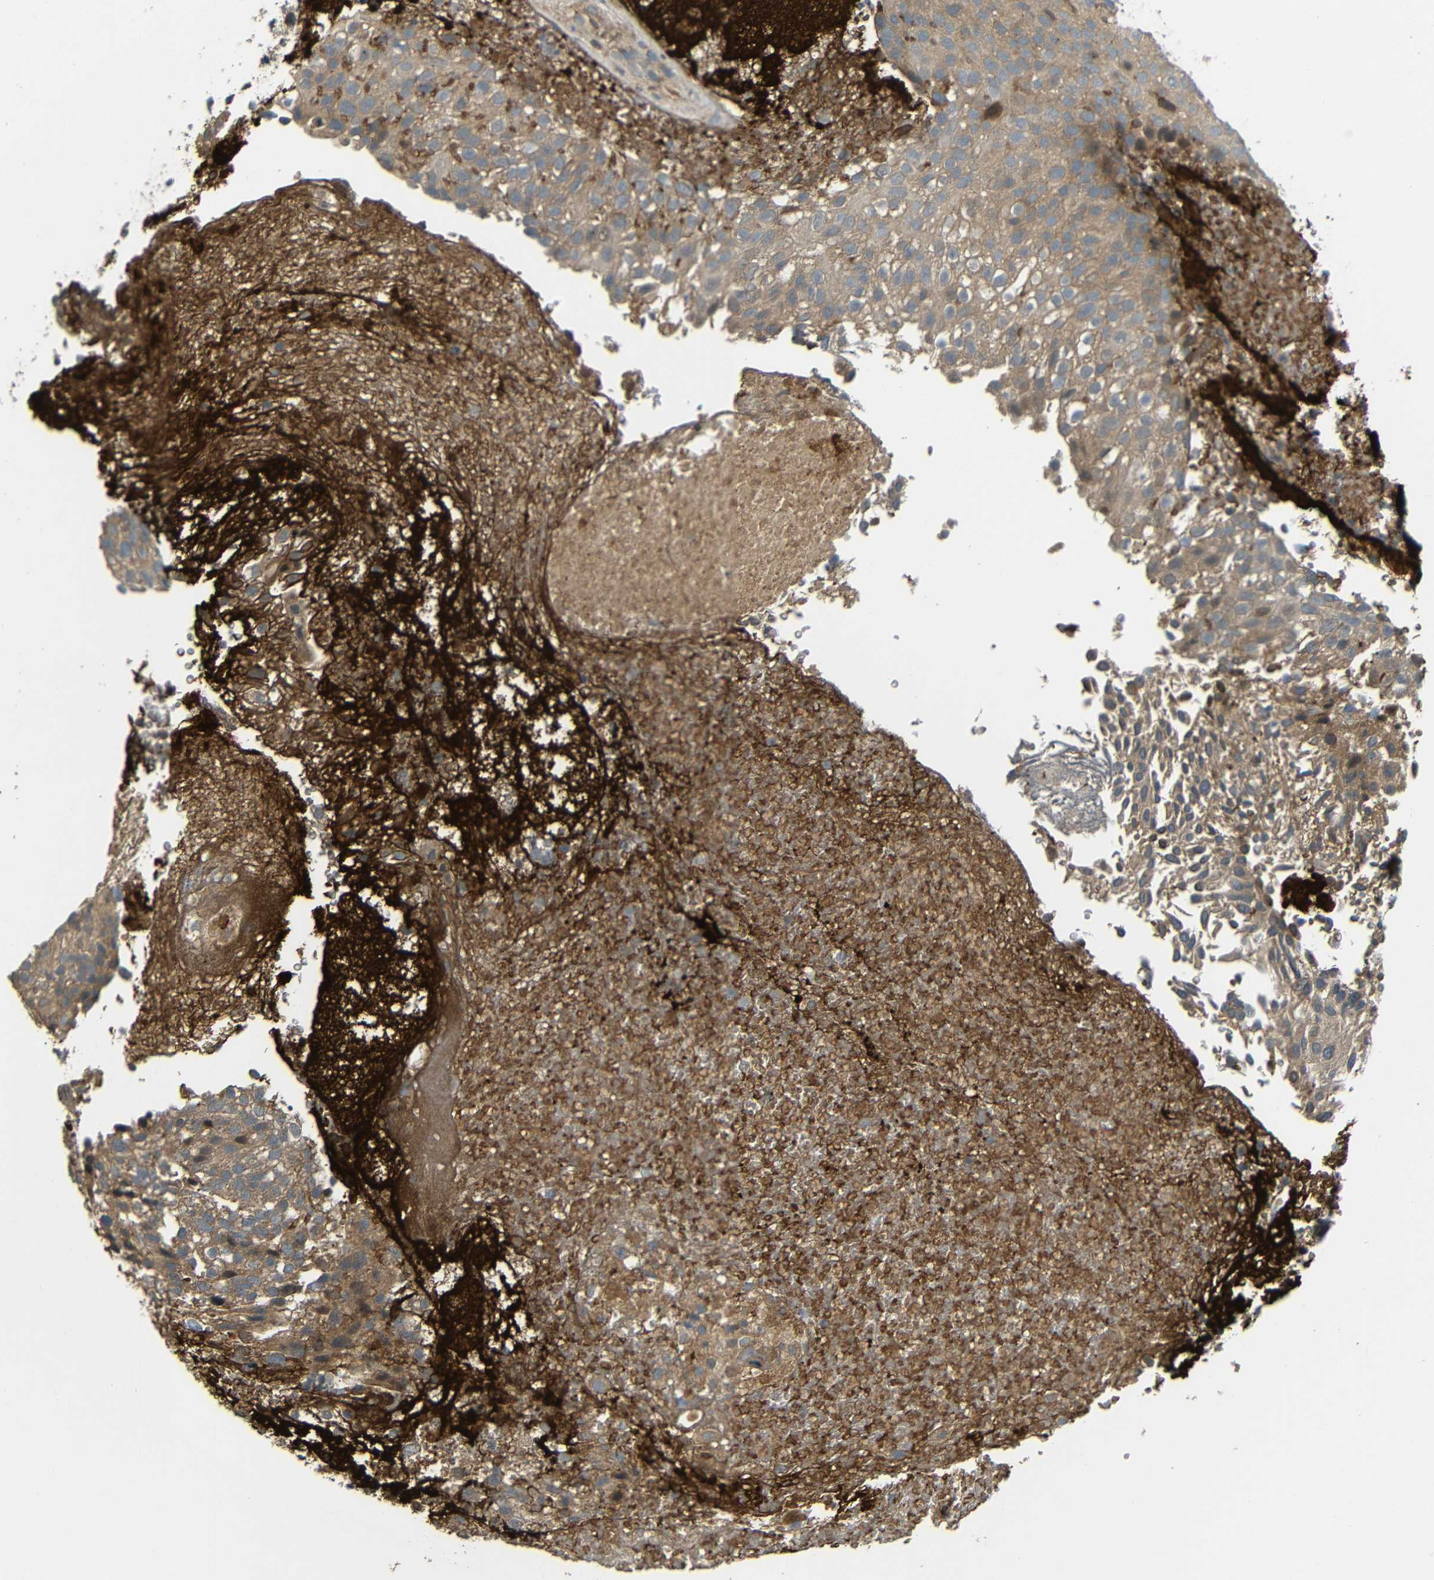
{"staining": {"intensity": "weak", "quantity": ">75%", "location": "cytoplasmic/membranous"}, "tissue": "urothelial cancer", "cell_type": "Tumor cells", "image_type": "cancer", "snomed": [{"axis": "morphology", "description": "Urothelial carcinoma, Low grade"}, {"axis": "topography", "description": "Urinary bladder"}], "caption": "Human urothelial cancer stained for a protein (brown) demonstrates weak cytoplasmic/membranous positive positivity in approximately >75% of tumor cells.", "gene": "EPHB2", "patient": {"sex": "male", "age": 78}}